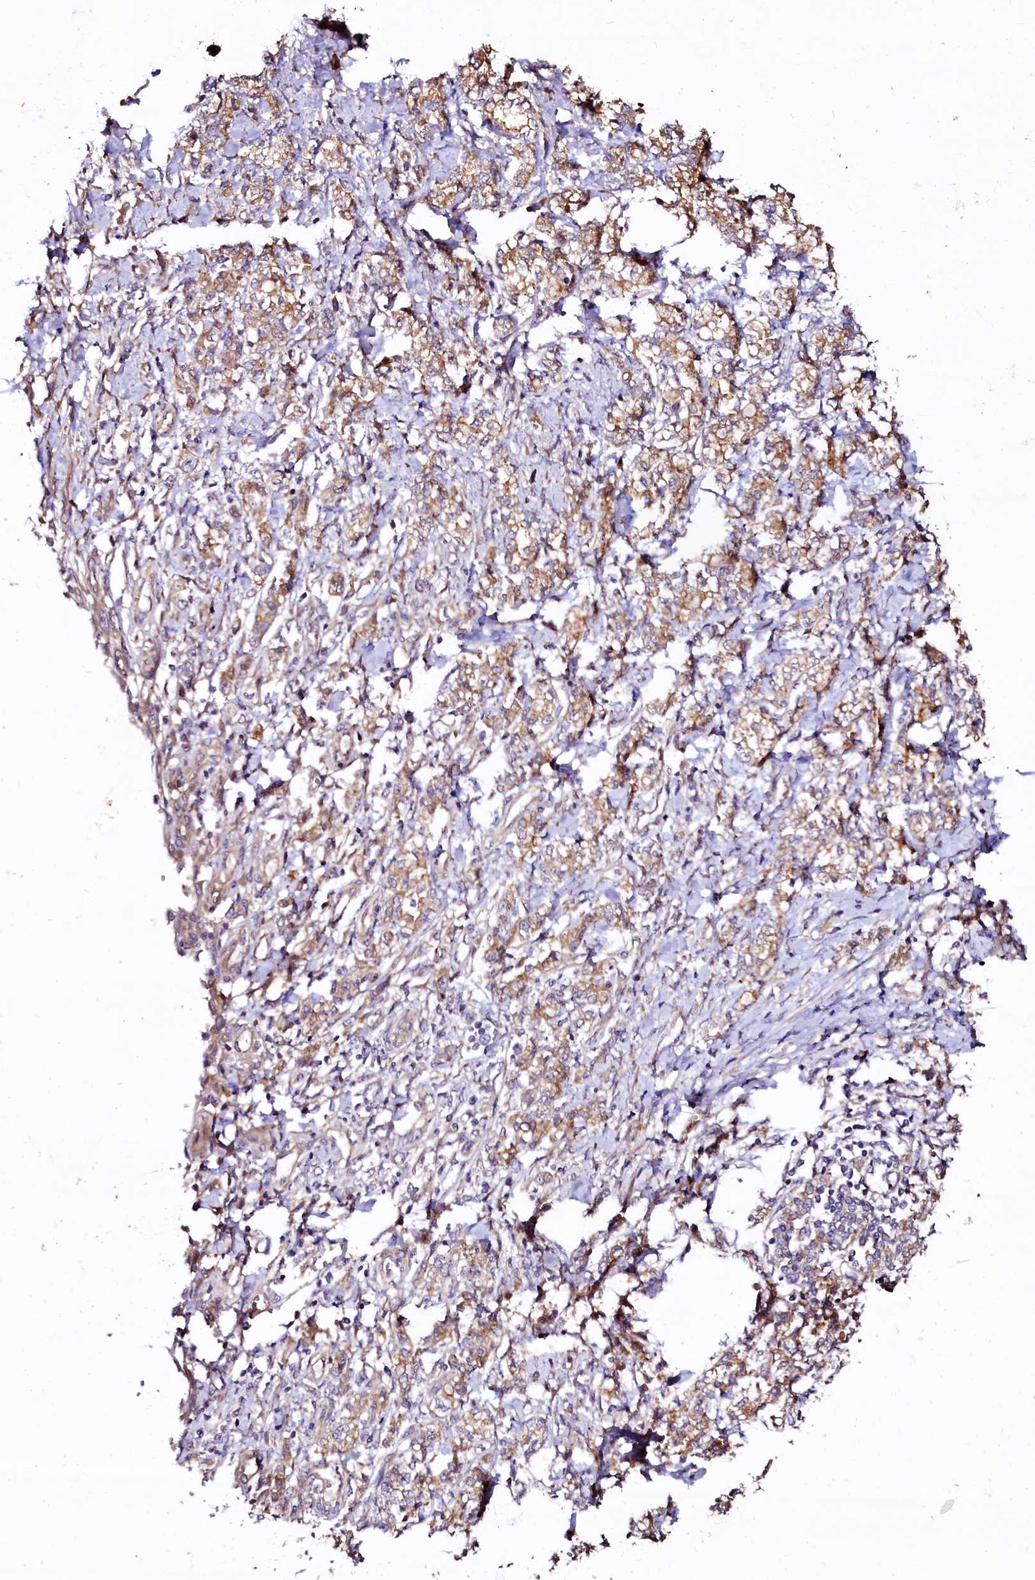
{"staining": {"intensity": "moderate", "quantity": ">75%", "location": "cytoplasmic/membranous"}, "tissue": "stomach cancer", "cell_type": "Tumor cells", "image_type": "cancer", "snomed": [{"axis": "morphology", "description": "Adenocarcinoma, NOS"}, {"axis": "topography", "description": "Stomach"}], "caption": "Immunohistochemistry (DAB) staining of stomach cancer (adenocarcinoma) shows moderate cytoplasmic/membranous protein positivity in about >75% of tumor cells.", "gene": "APPL2", "patient": {"sex": "female", "age": 76}}